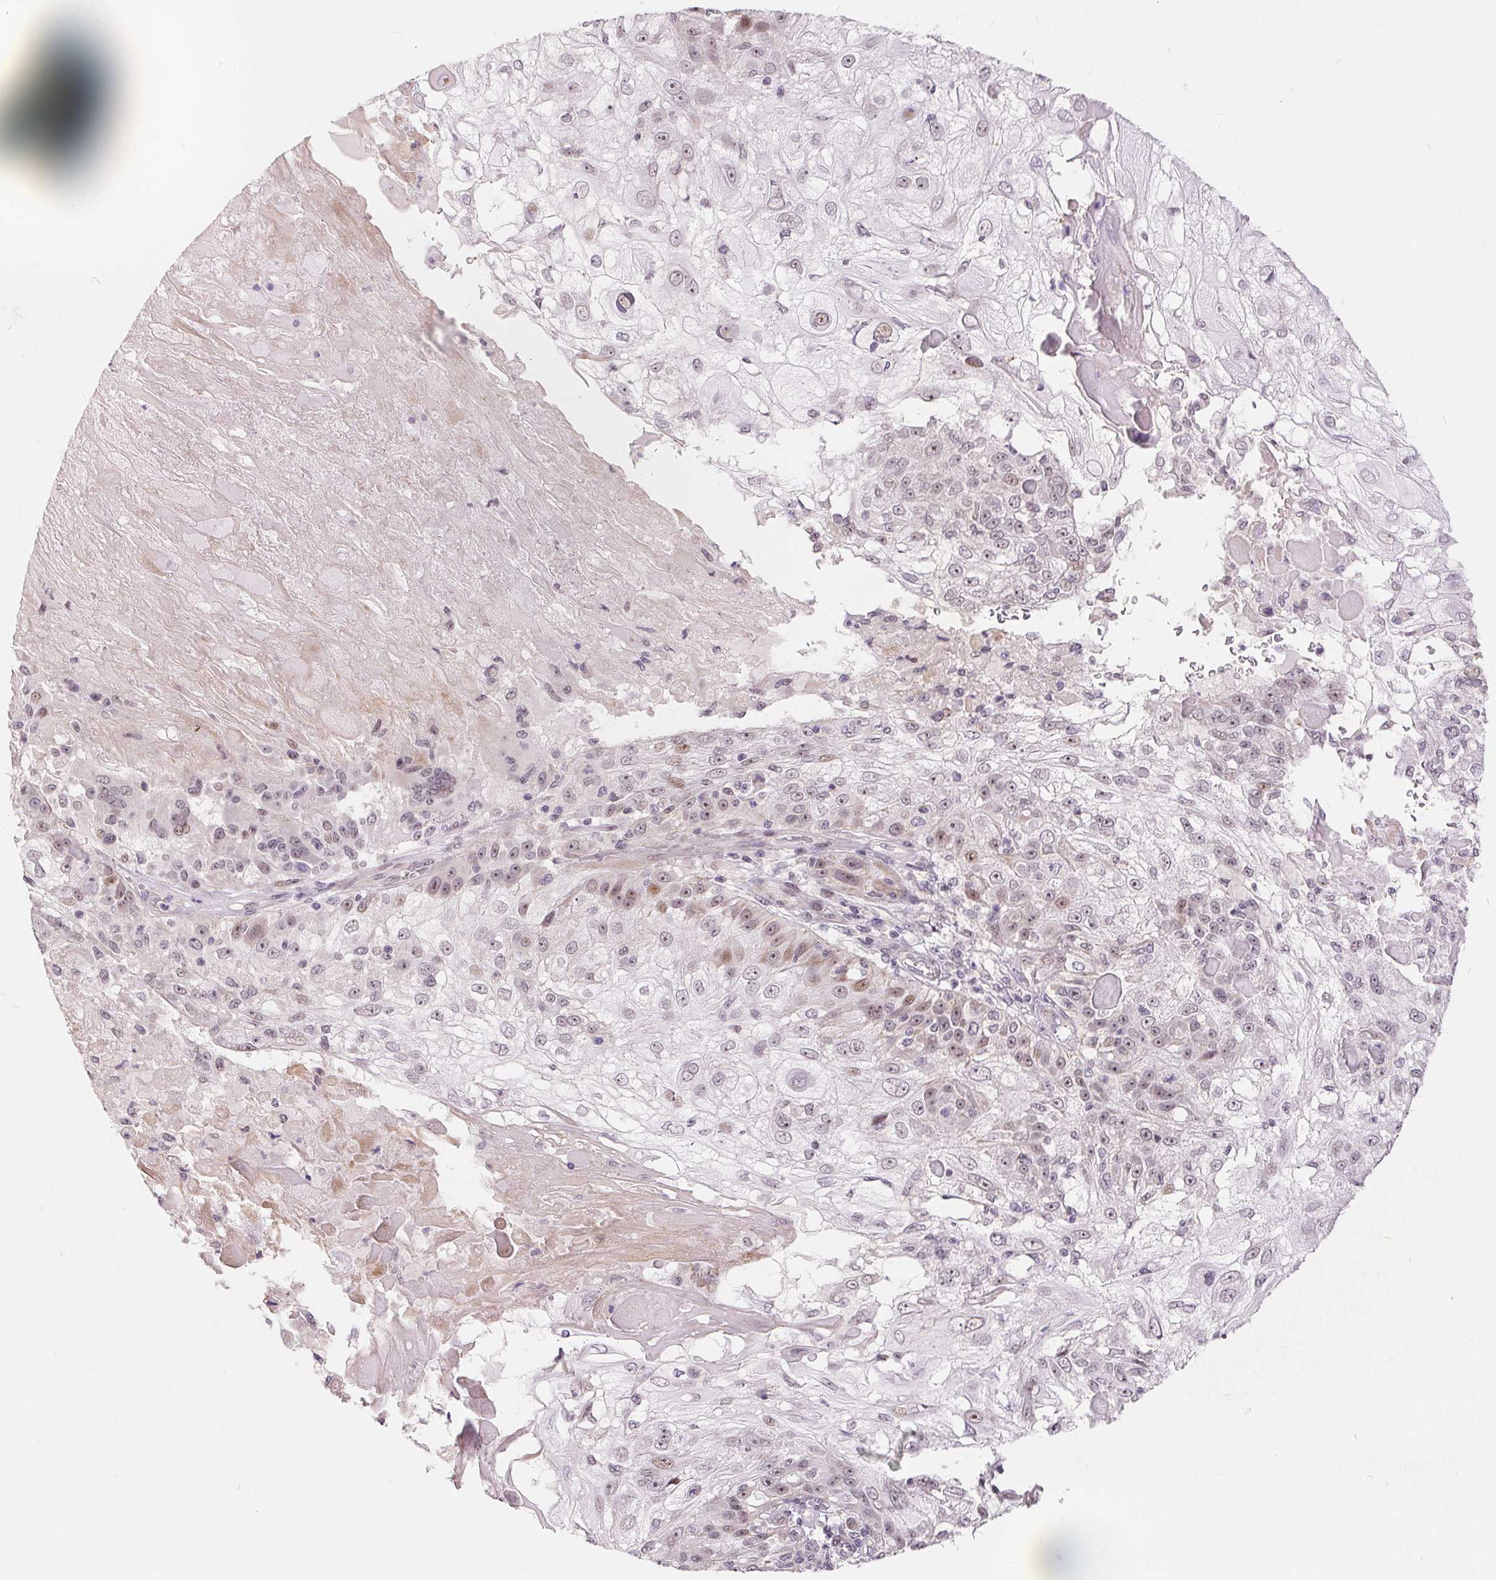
{"staining": {"intensity": "moderate", "quantity": "<25%", "location": "nuclear"}, "tissue": "skin cancer", "cell_type": "Tumor cells", "image_type": "cancer", "snomed": [{"axis": "morphology", "description": "Normal tissue, NOS"}, {"axis": "morphology", "description": "Squamous cell carcinoma, NOS"}, {"axis": "topography", "description": "Skin"}], "caption": "Skin cancer (squamous cell carcinoma) stained with a brown dye demonstrates moderate nuclear positive staining in about <25% of tumor cells.", "gene": "NRG2", "patient": {"sex": "female", "age": 83}}